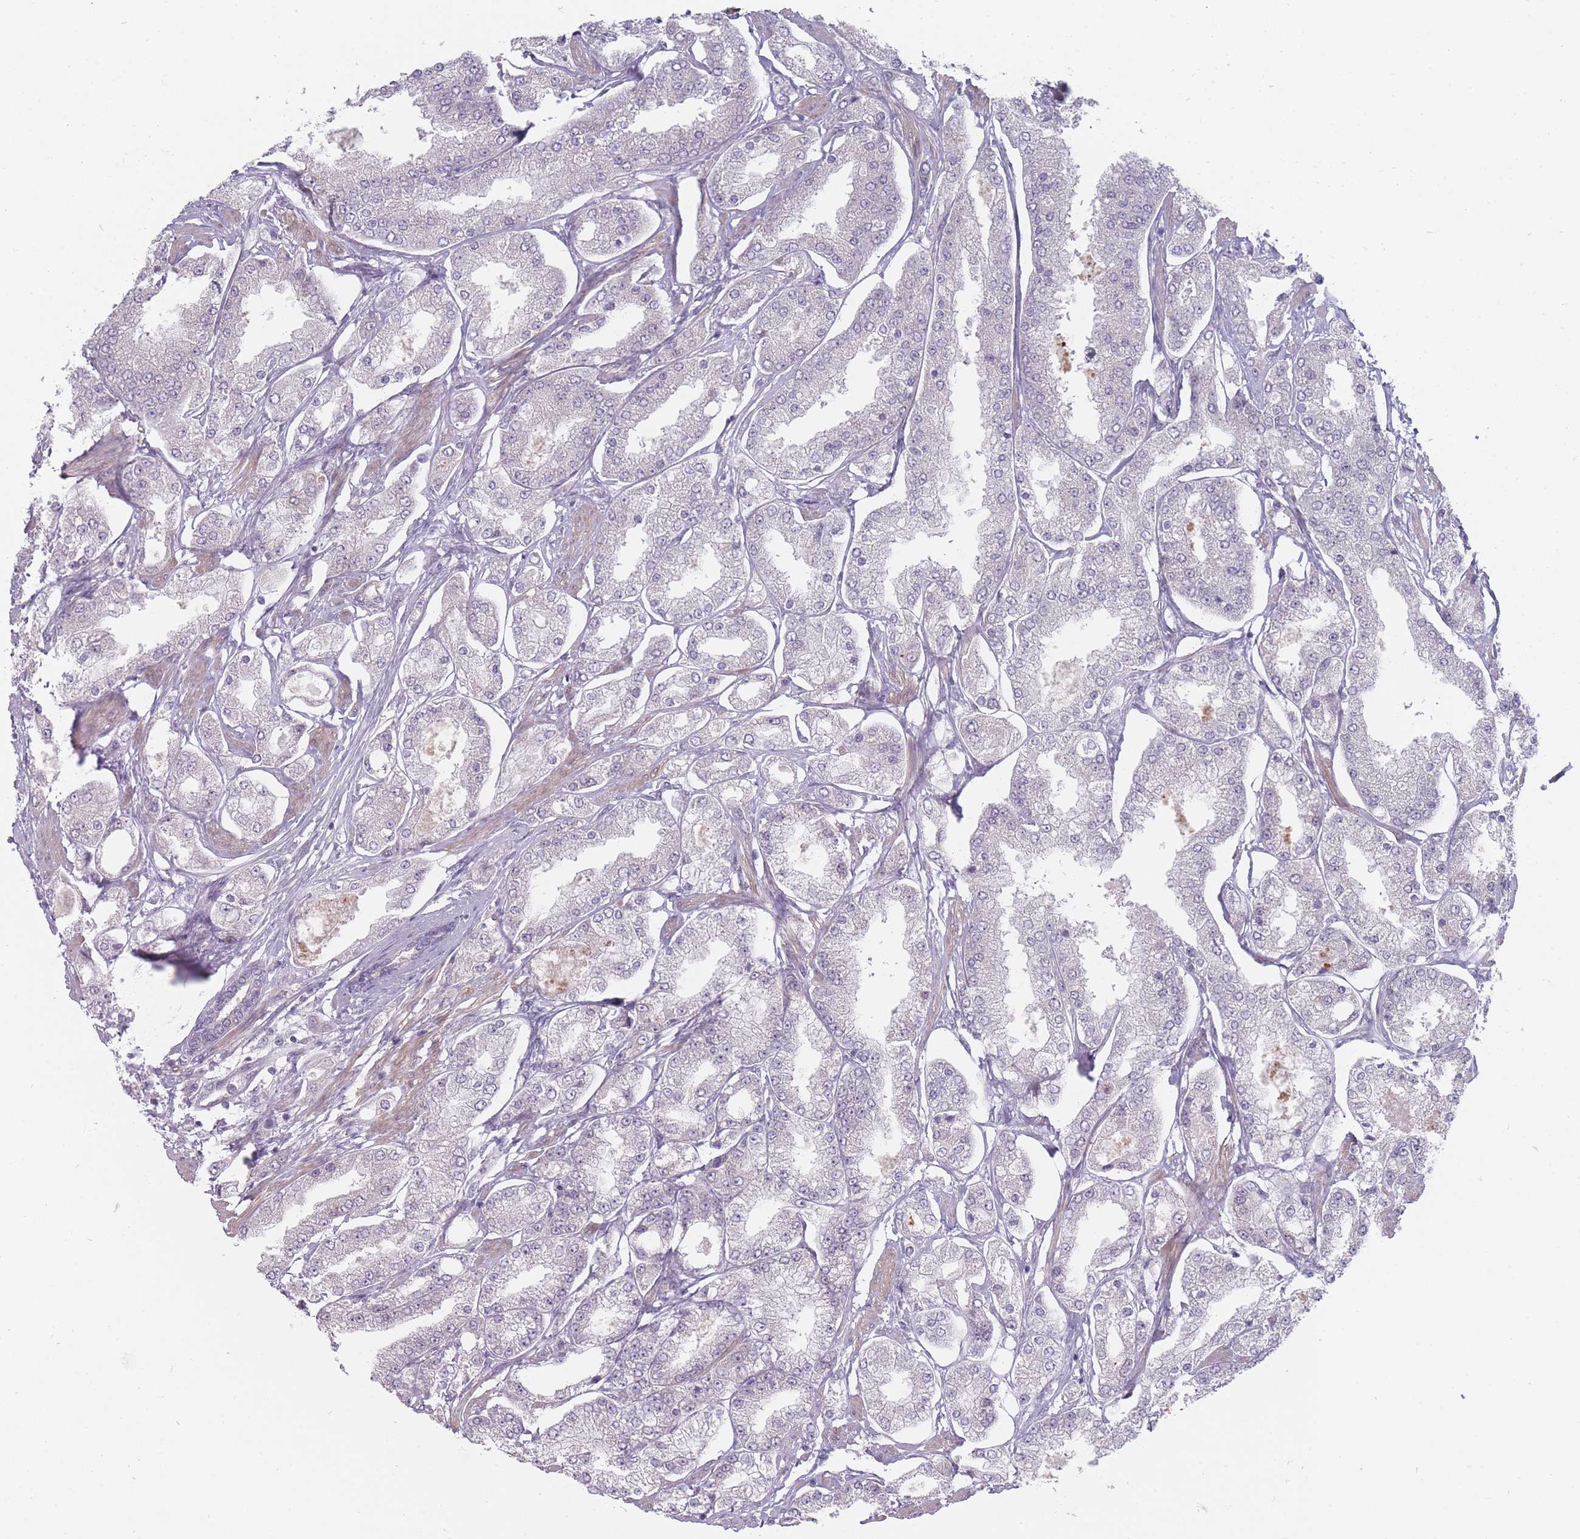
{"staining": {"intensity": "negative", "quantity": "none", "location": "none"}, "tissue": "prostate cancer", "cell_type": "Tumor cells", "image_type": "cancer", "snomed": [{"axis": "morphology", "description": "Adenocarcinoma, High grade"}, {"axis": "topography", "description": "Prostate"}], "caption": "DAB (3,3'-diaminobenzidine) immunohistochemical staining of prostate cancer (high-grade adenocarcinoma) shows no significant positivity in tumor cells.", "gene": "PCDH12", "patient": {"sex": "male", "age": 69}}